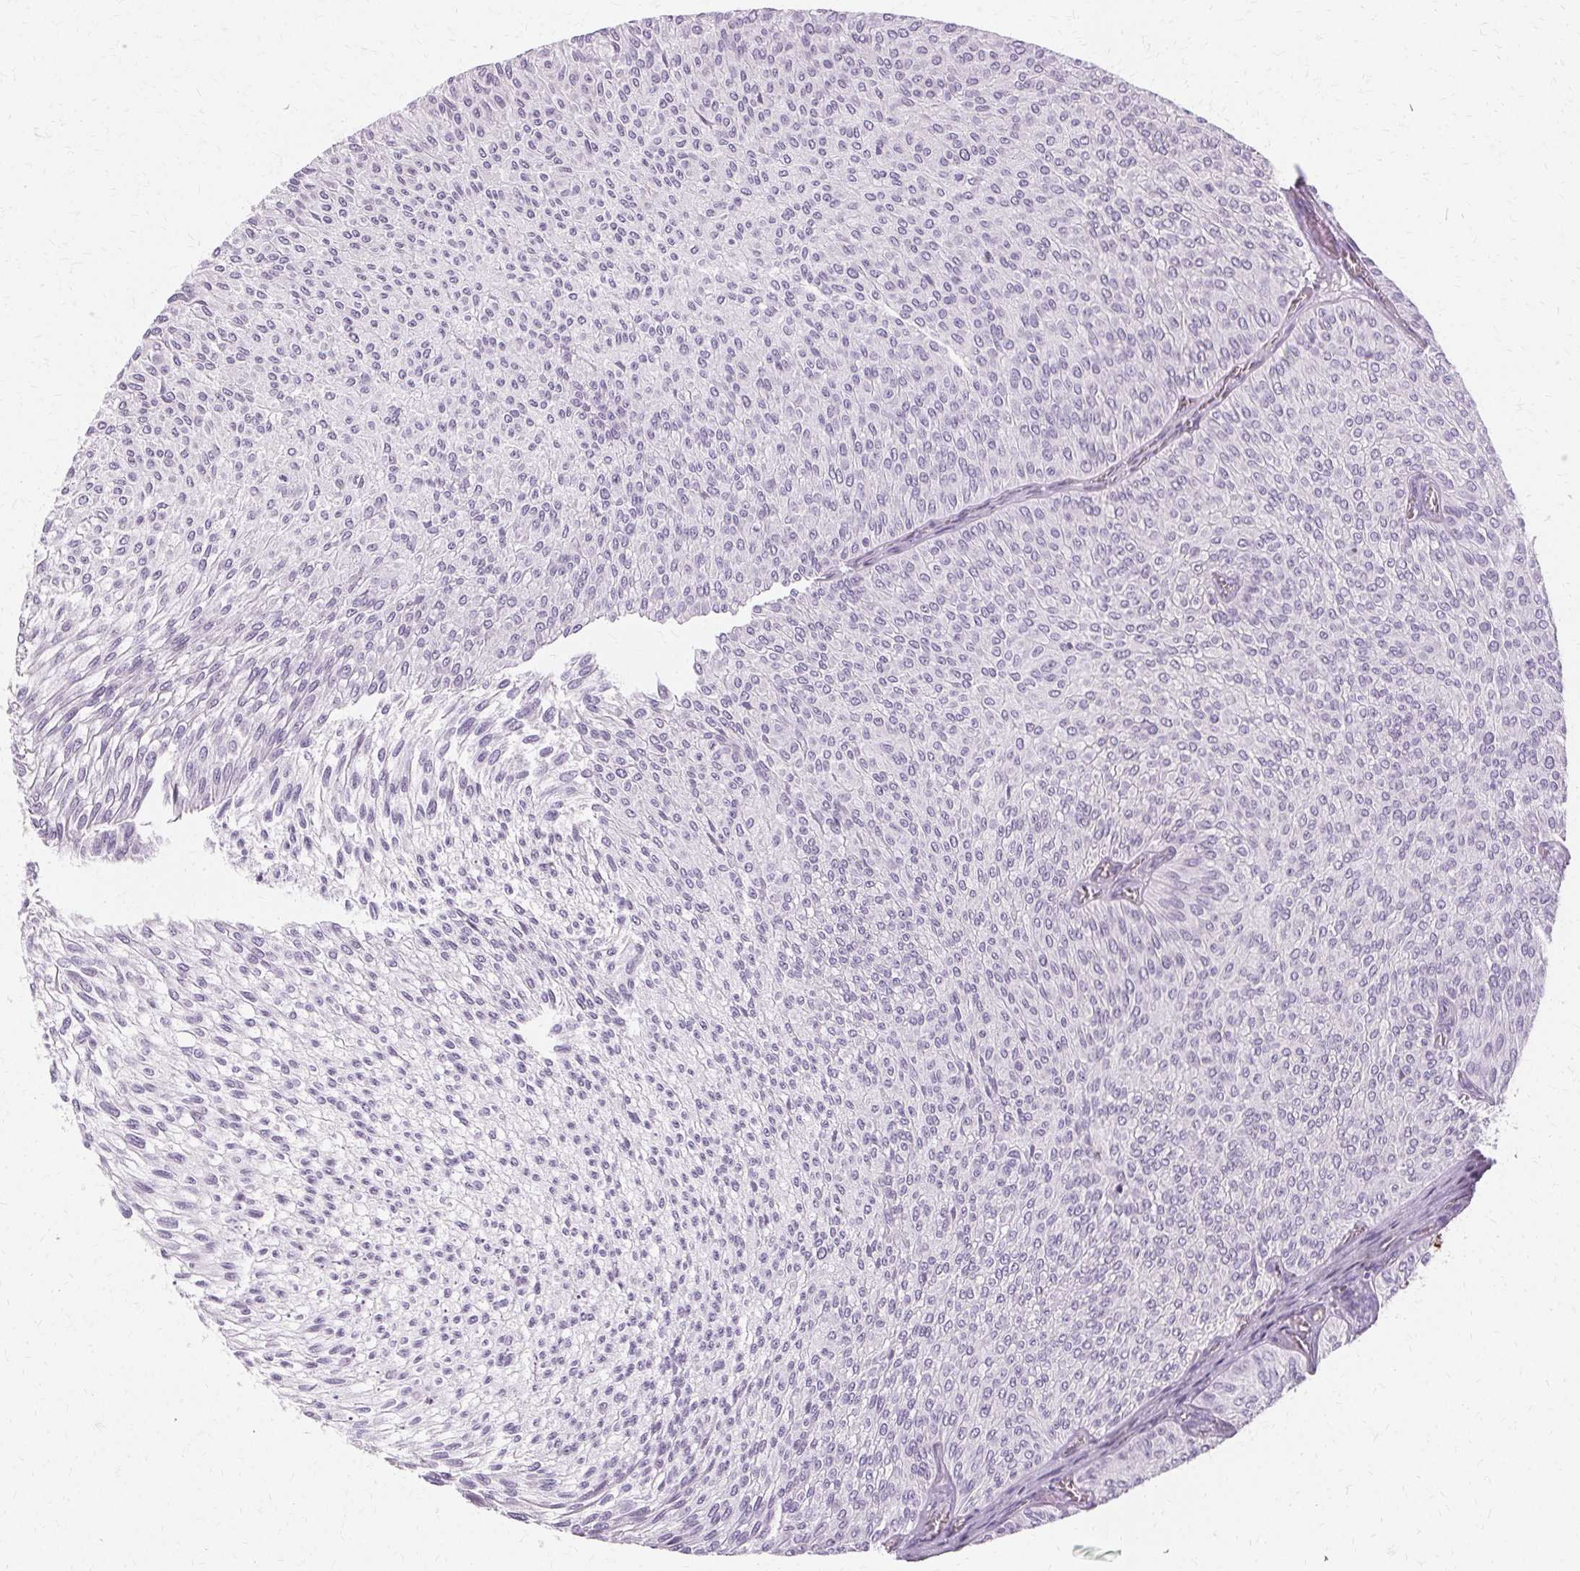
{"staining": {"intensity": "negative", "quantity": "none", "location": "none"}, "tissue": "urothelial cancer", "cell_type": "Tumor cells", "image_type": "cancer", "snomed": [{"axis": "morphology", "description": "Urothelial carcinoma, Low grade"}, {"axis": "topography", "description": "Urinary bladder"}], "caption": "Photomicrograph shows no significant protein expression in tumor cells of low-grade urothelial carcinoma. (IHC, brightfield microscopy, high magnification).", "gene": "KRT6C", "patient": {"sex": "male", "age": 91}}